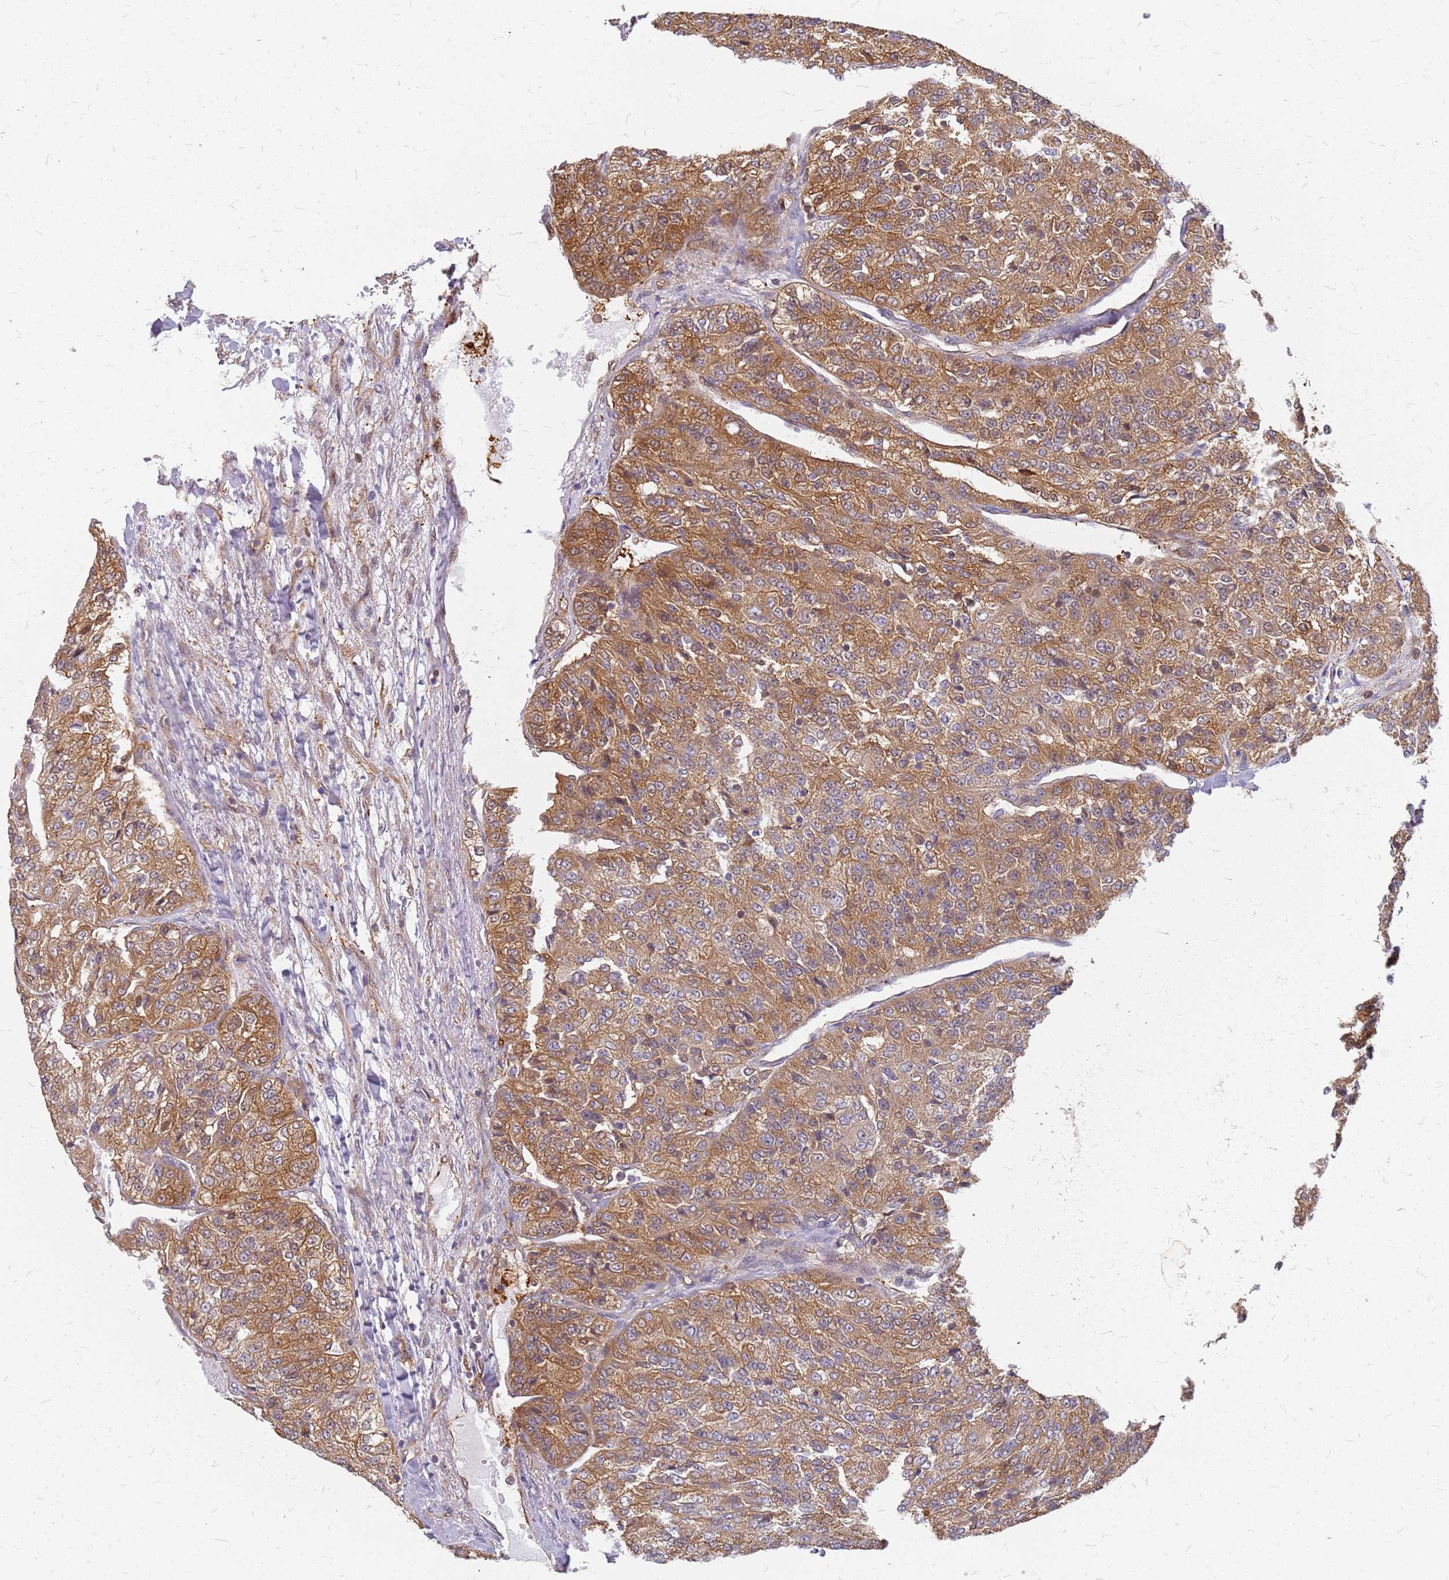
{"staining": {"intensity": "moderate", "quantity": ">75%", "location": "cytoplasmic/membranous"}, "tissue": "renal cancer", "cell_type": "Tumor cells", "image_type": "cancer", "snomed": [{"axis": "morphology", "description": "Adenocarcinoma, NOS"}, {"axis": "topography", "description": "Kidney"}], "caption": "There is medium levels of moderate cytoplasmic/membranous expression in tumor cells of renal adenocarcinoma, as demonstrated by immunohistochemical staining (brown color).", "gene": "HDX", "patient": {"sex": "female", "age": 63}}